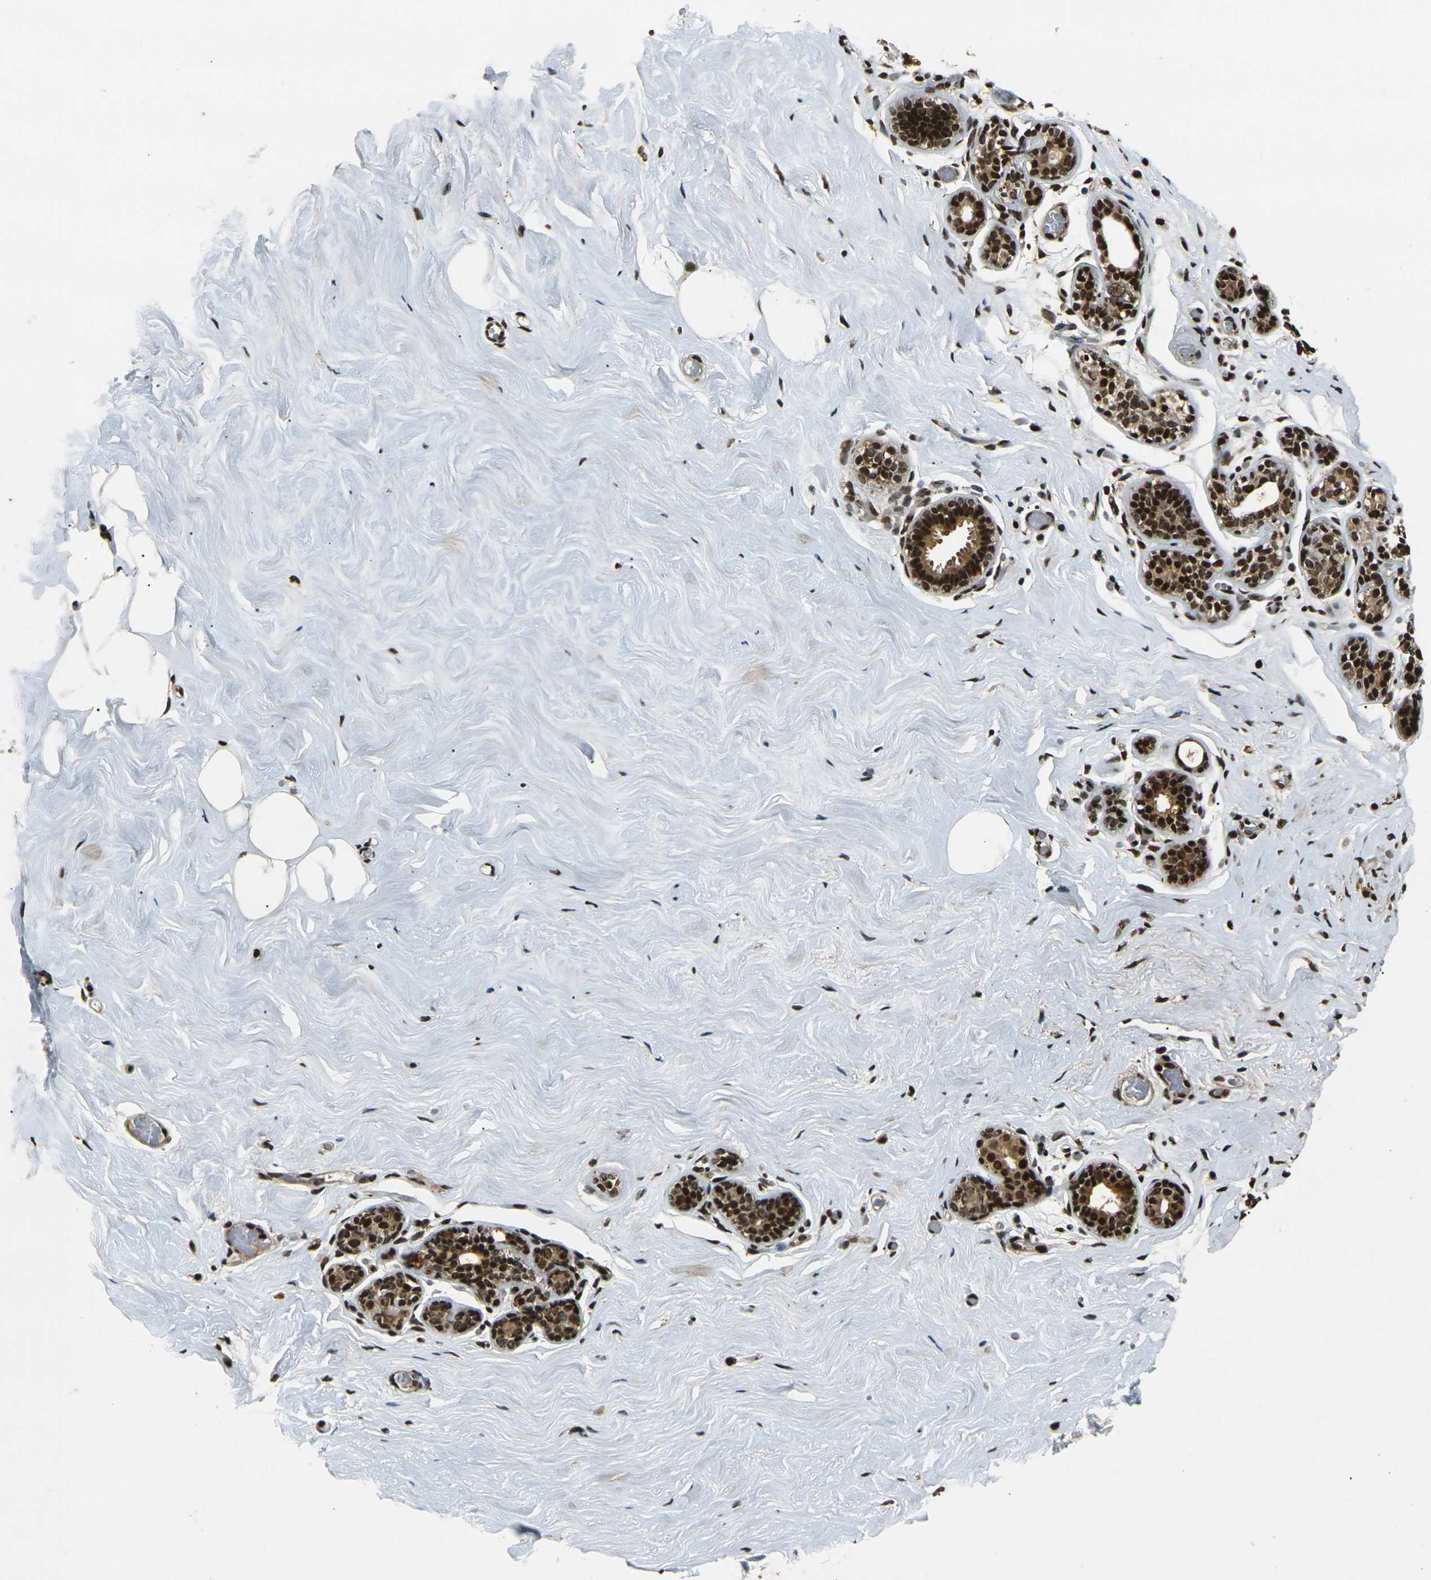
{"staining": {"intensity": "strong", "quantity": ">75%", "location": "nuclear"}, "tissue": "breast", "cell_type": "Adipocytes", "image_type": "normal", "snomed": [{"axis": "morphology", "description": "Normal tissue, NOS"}, {"axis": "topography", "description": "Breast"}], "caption": "Immunohistochemical staining of unremarkable human breast shows strong nuclear protein expression in about >75% of adipocytes. Using DAB (3,3'-diaminobenzidine) (brown) and hematoxylin (blue) stains, captured at high magnification using brightfield microscopy.", "gene": "ACTL6A", "patient": {"sex": "female", "age": 75}}